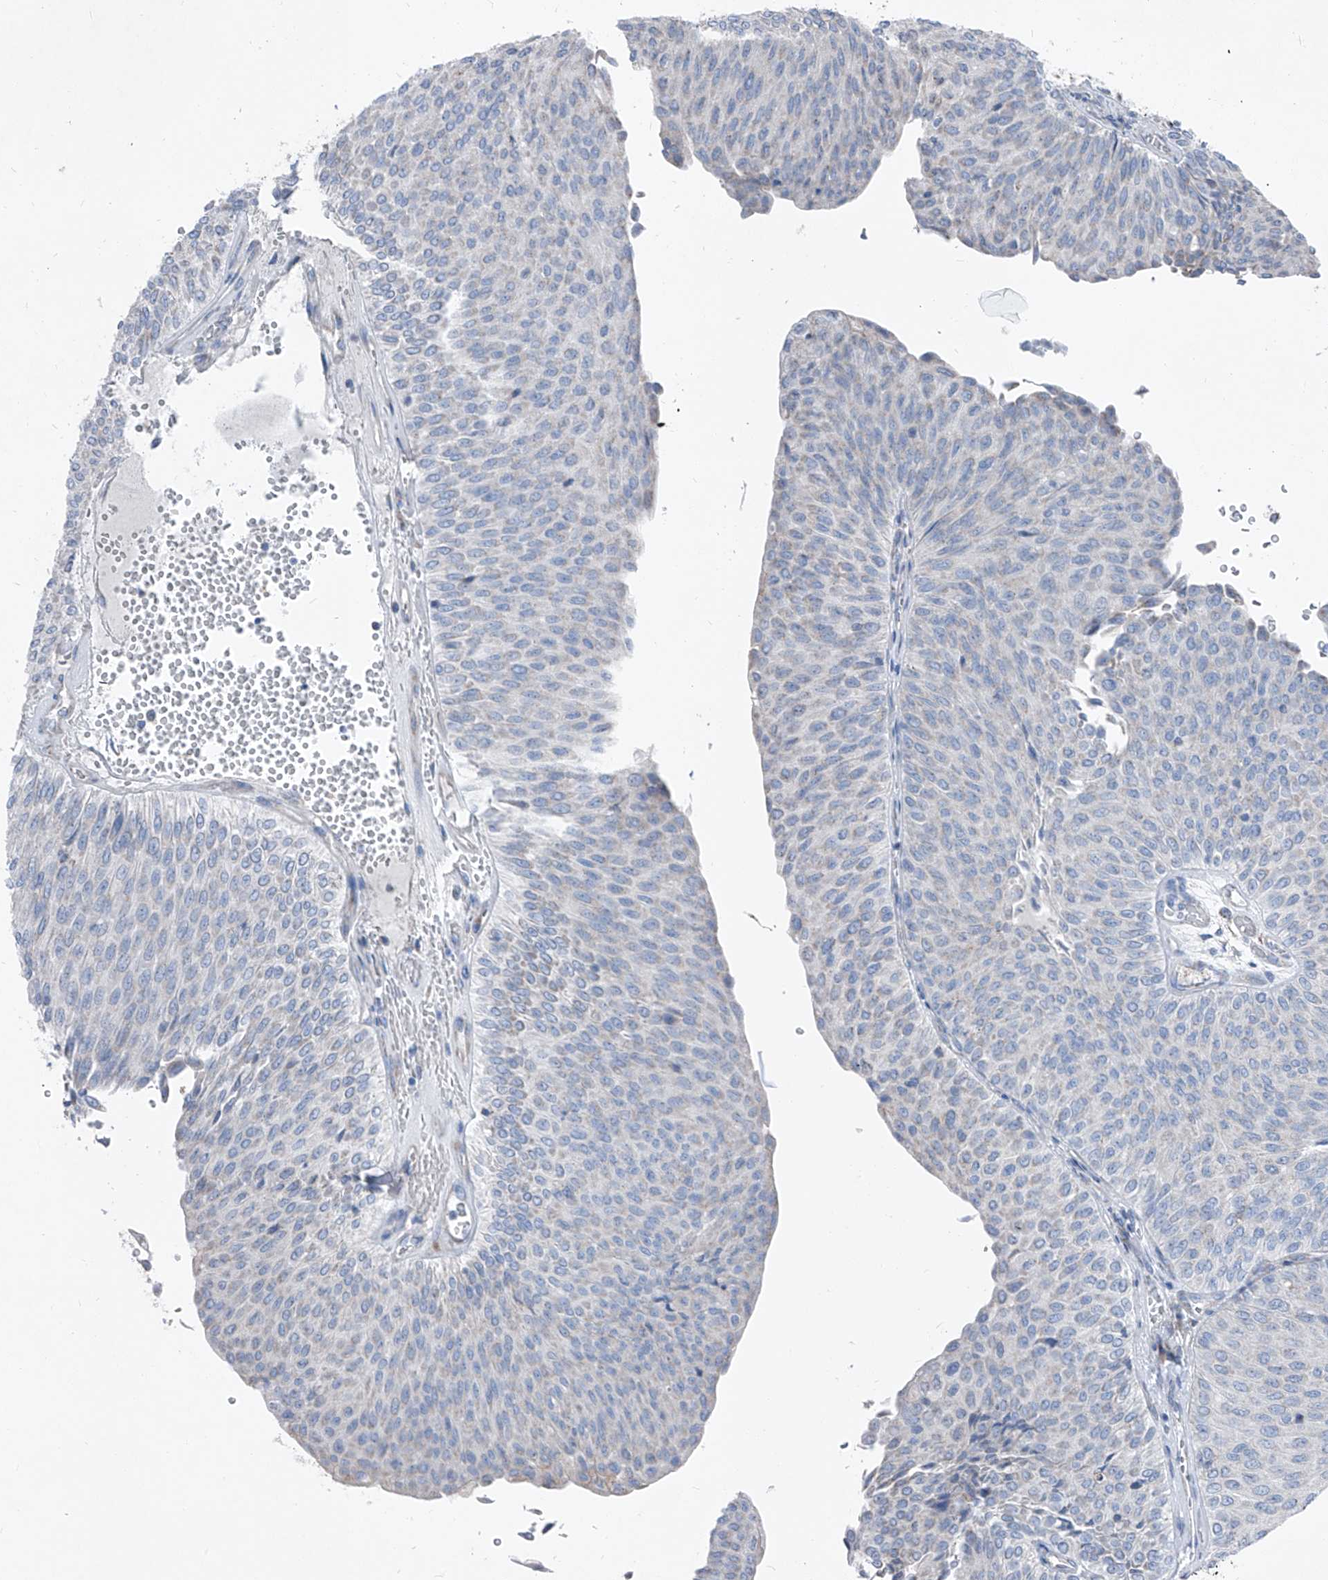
{"staining": {"intensity": "negative", "quantity": "none", "location": "none"}, "tissue": "urothelial cancer", "cell_type": "Tumor cells", "image_type": "cancer", "snomed": [{"axis": "morphology", "description": "Urothelial carcinoma, Low grade"}, {"axis": "topography", "description": "Urinary bladder"}], "caption": "A micrograph of urothelial cancer stained for a protein reveals no brown staining in tumor cells. (Brightfield microscopy of DAB (3,3'-diaminobenzidine) immunohistochemistry at high magnification).", "gene": "AGPS", "patient": {"sex": "male", "age": 78}}